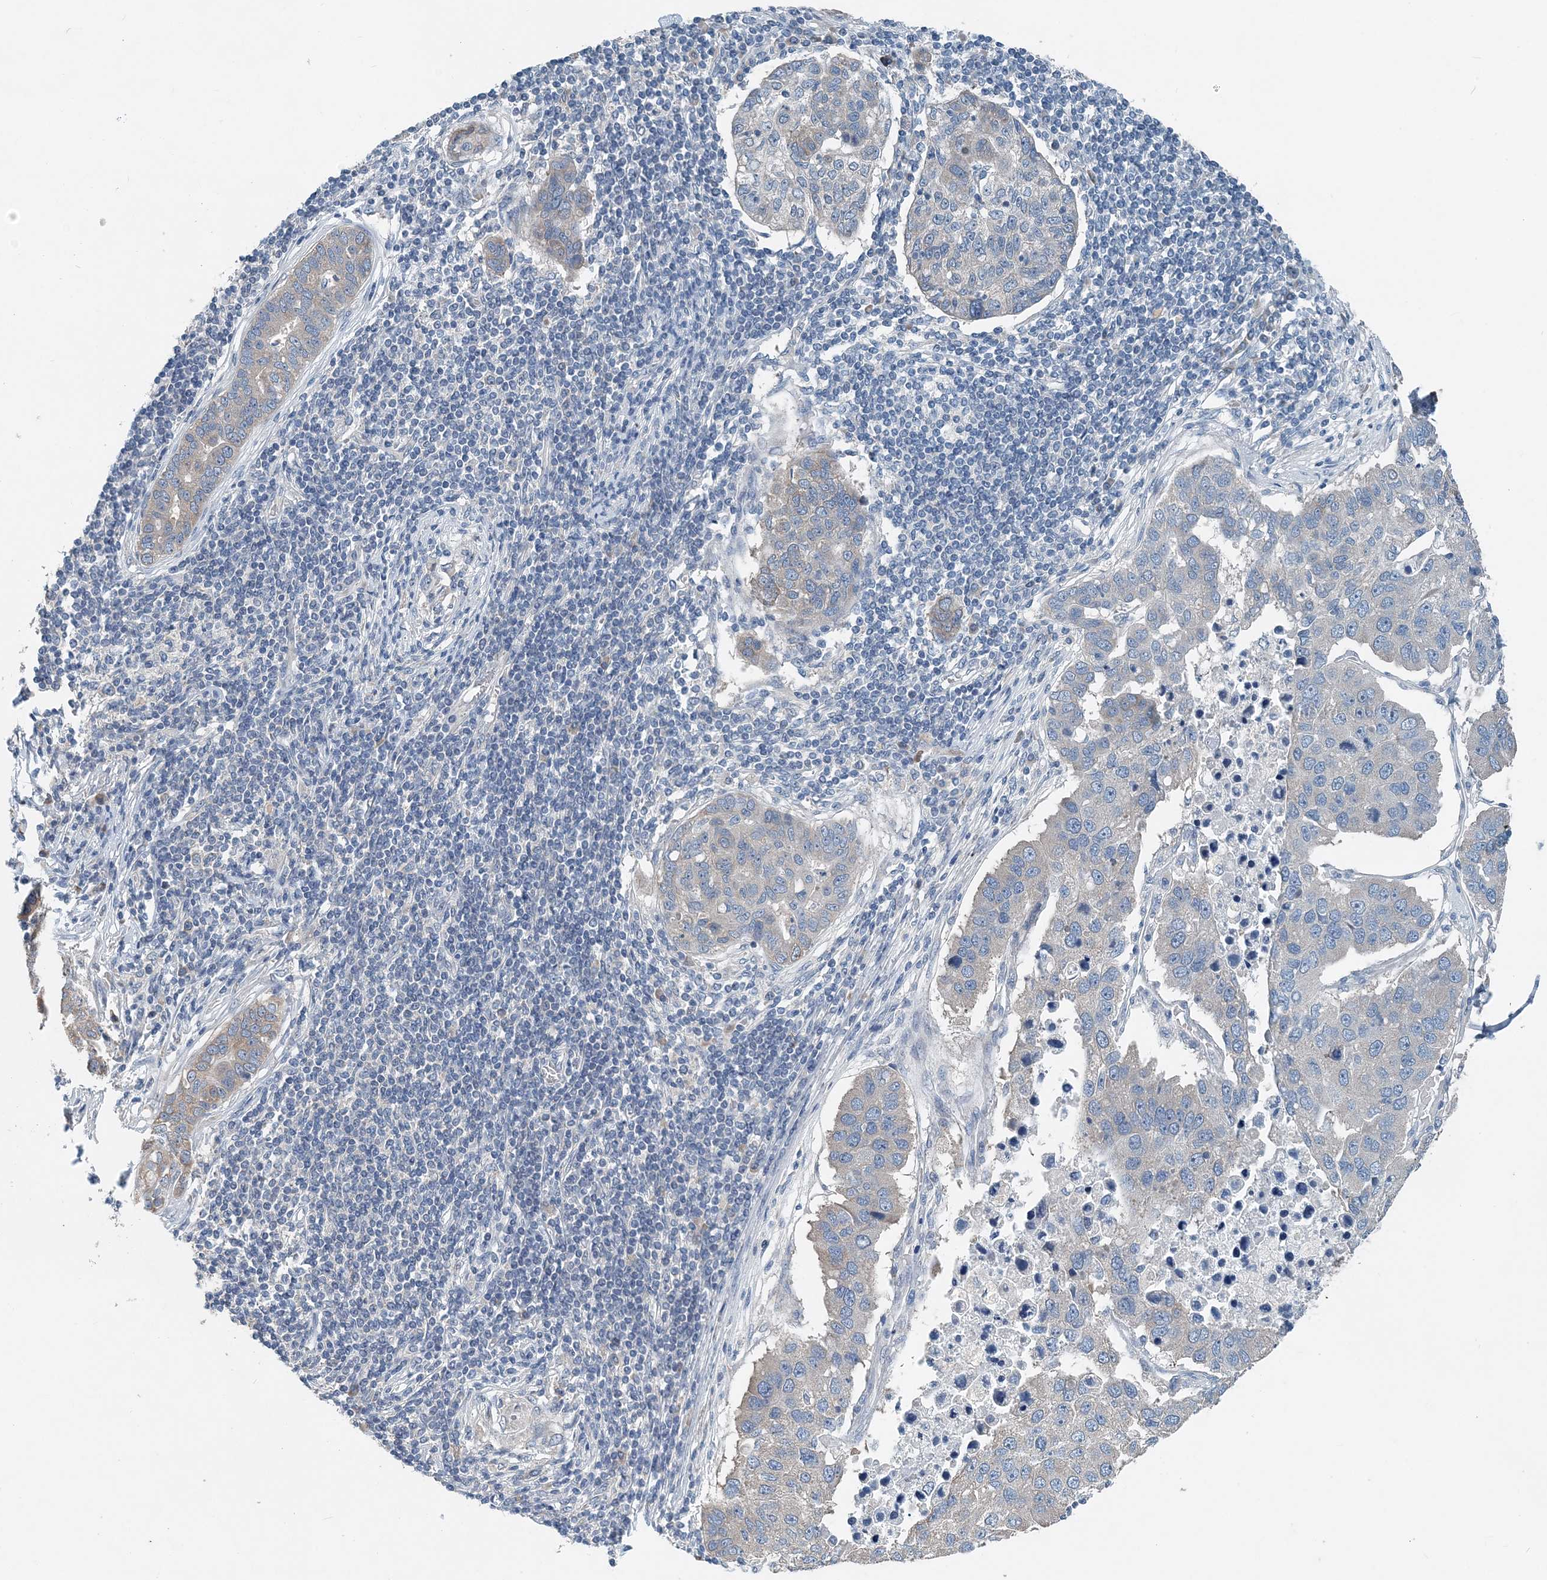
{"staining": {"intensity": "negative", "quantity": "none", "location": "none"}, "tissue": "pancreatic cancer", "cell_type": "Tumor cells", "image_type": "cancer", "snomed": [{"axis": "morphology", "description": "Adenocarcinoma, NOS"}, {"axis": "topography", "description": "Pancreas"}], "caption": "A photomicrograph of human pancreatic cancer is negative for staining in tumor cells. (DAB immunohistochemistry visualized using brightfield microscopy, high magnification).", "gene": "EEF1A2", "patient": {"sex": "female", "age": 61}}